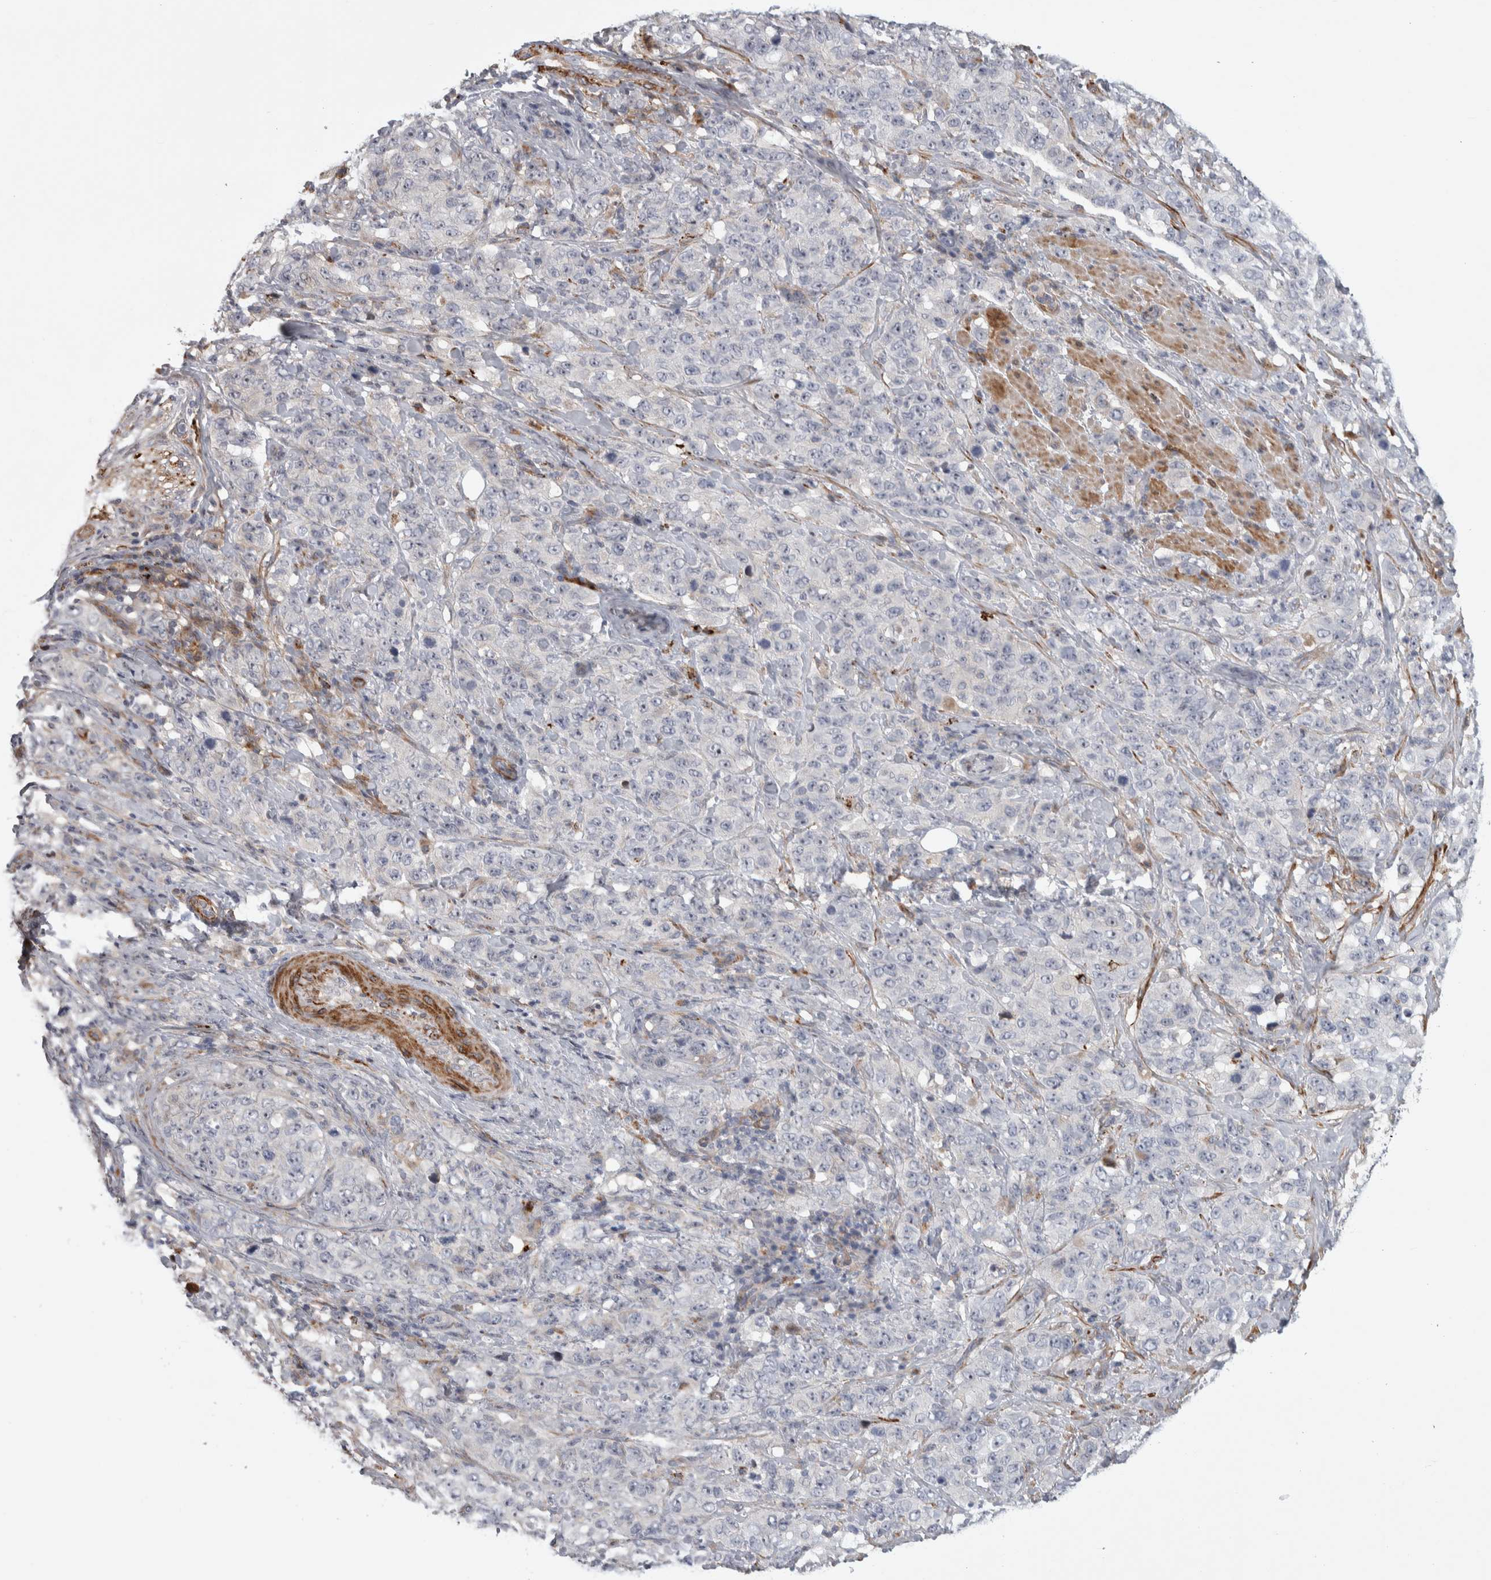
{"staining": {"intensity": "negative", "quantity": "none", "location": "none"}, "tissue": "stomach cancer", "cell_type": "Tumor cells", "image_type": "cancer", "snomed": [{"axis": "morphology", "description": "Adenocarcinoma, NOS"}, {"axis": "topography", "description": "Stomach"}], "caption": "IHC of adenocarcinoma (stomach) demonstrates no staining in tumor cells. The staining was performed using DAB to visualize the protein expression in brown, while the nuclei were stained in blue with hematoxylin (Magnification: 20x).", "gene": "PSMG3", "patient": {"sex": "male", "age": 48}}